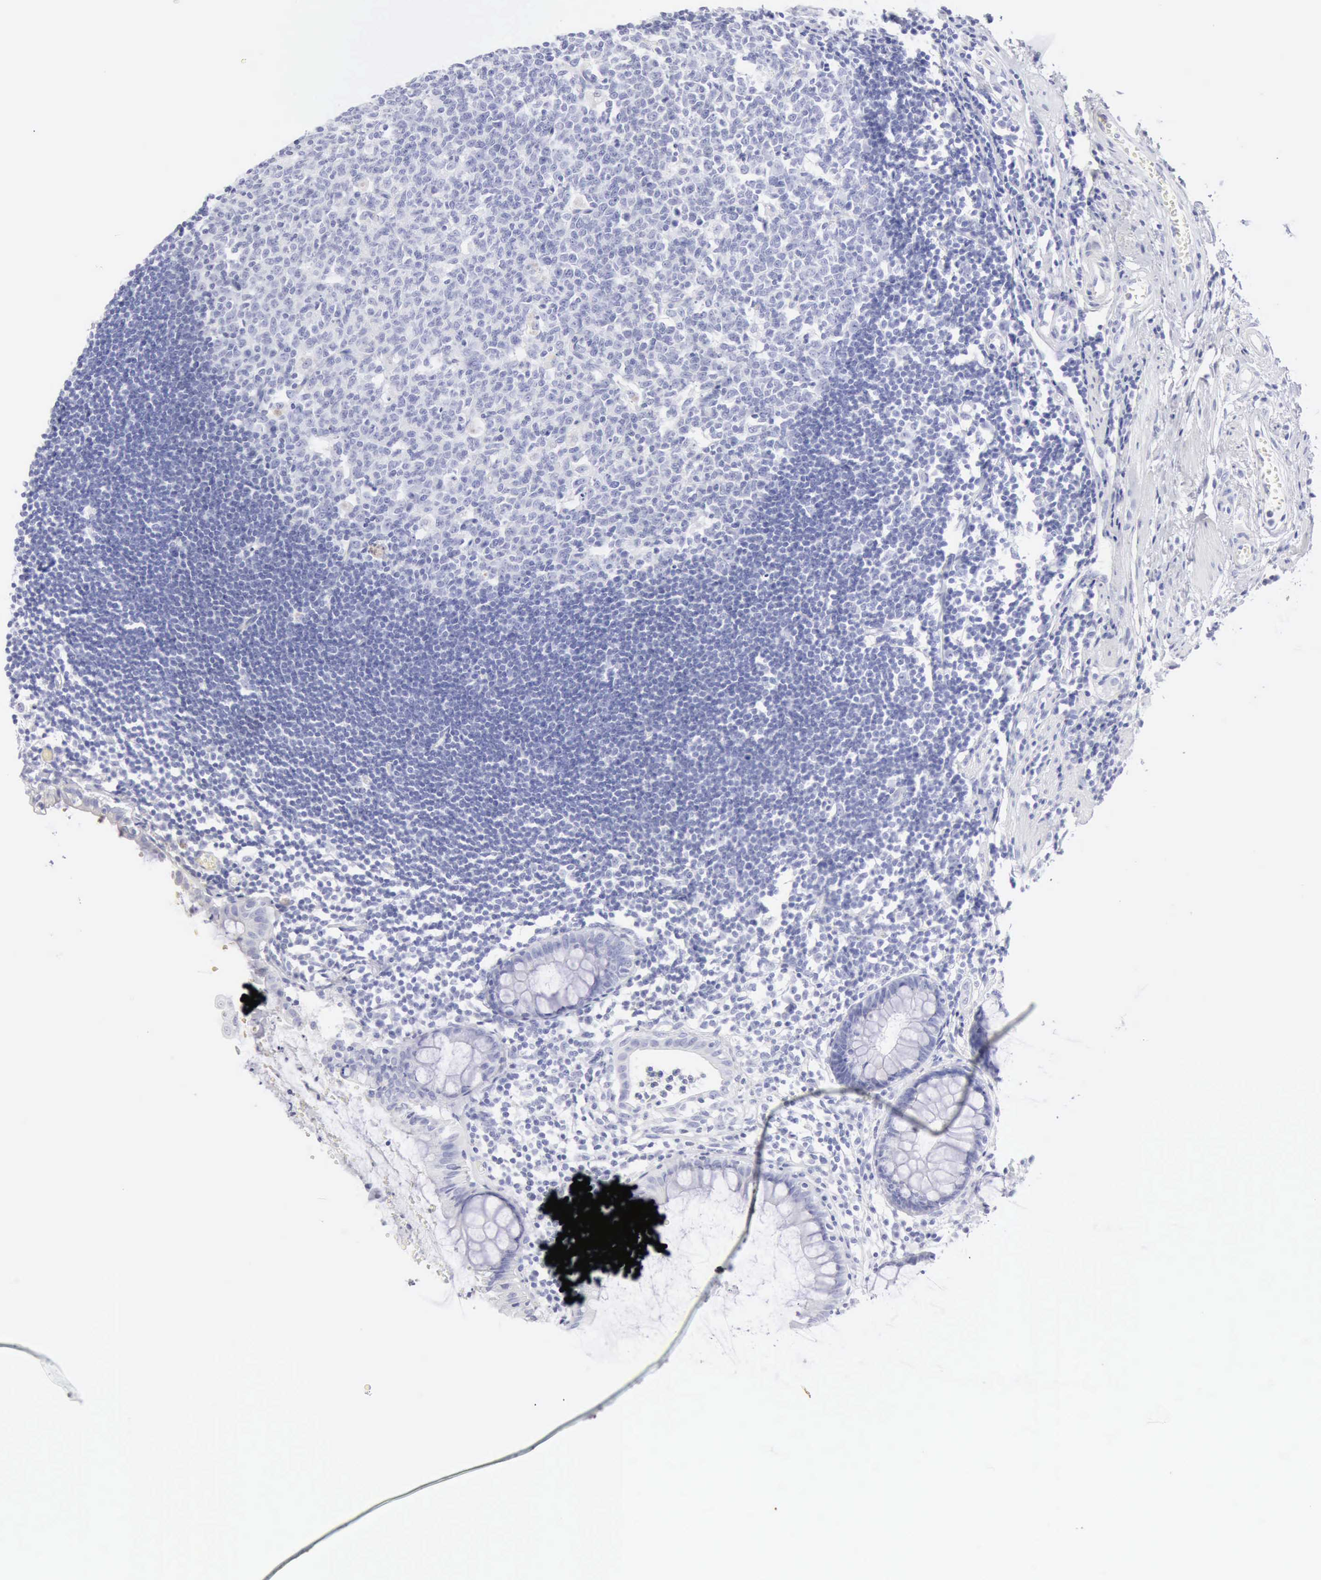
{"staining": {"intensity": "negative", "quantity": "none", "location": "none"}, "tissue": "rectum", "cell_type": "Glandular cells", "image_type": "normal", "snomed": [{"axis": "morphology", "description": "Normal tissue, NOS"}, {"axis": "topography", "description": "Rectum"}], "caption": "An immunohistochemistry (IHC) image of unremarkable rectum is shown. There is no staining in glandular cells of rectum. The staining is performed using DAB brown chromogen with nuclei counter-stained in using hematoxylin.", "gene": "KRT10", "patient": {"sex": "female", "age": 66}}